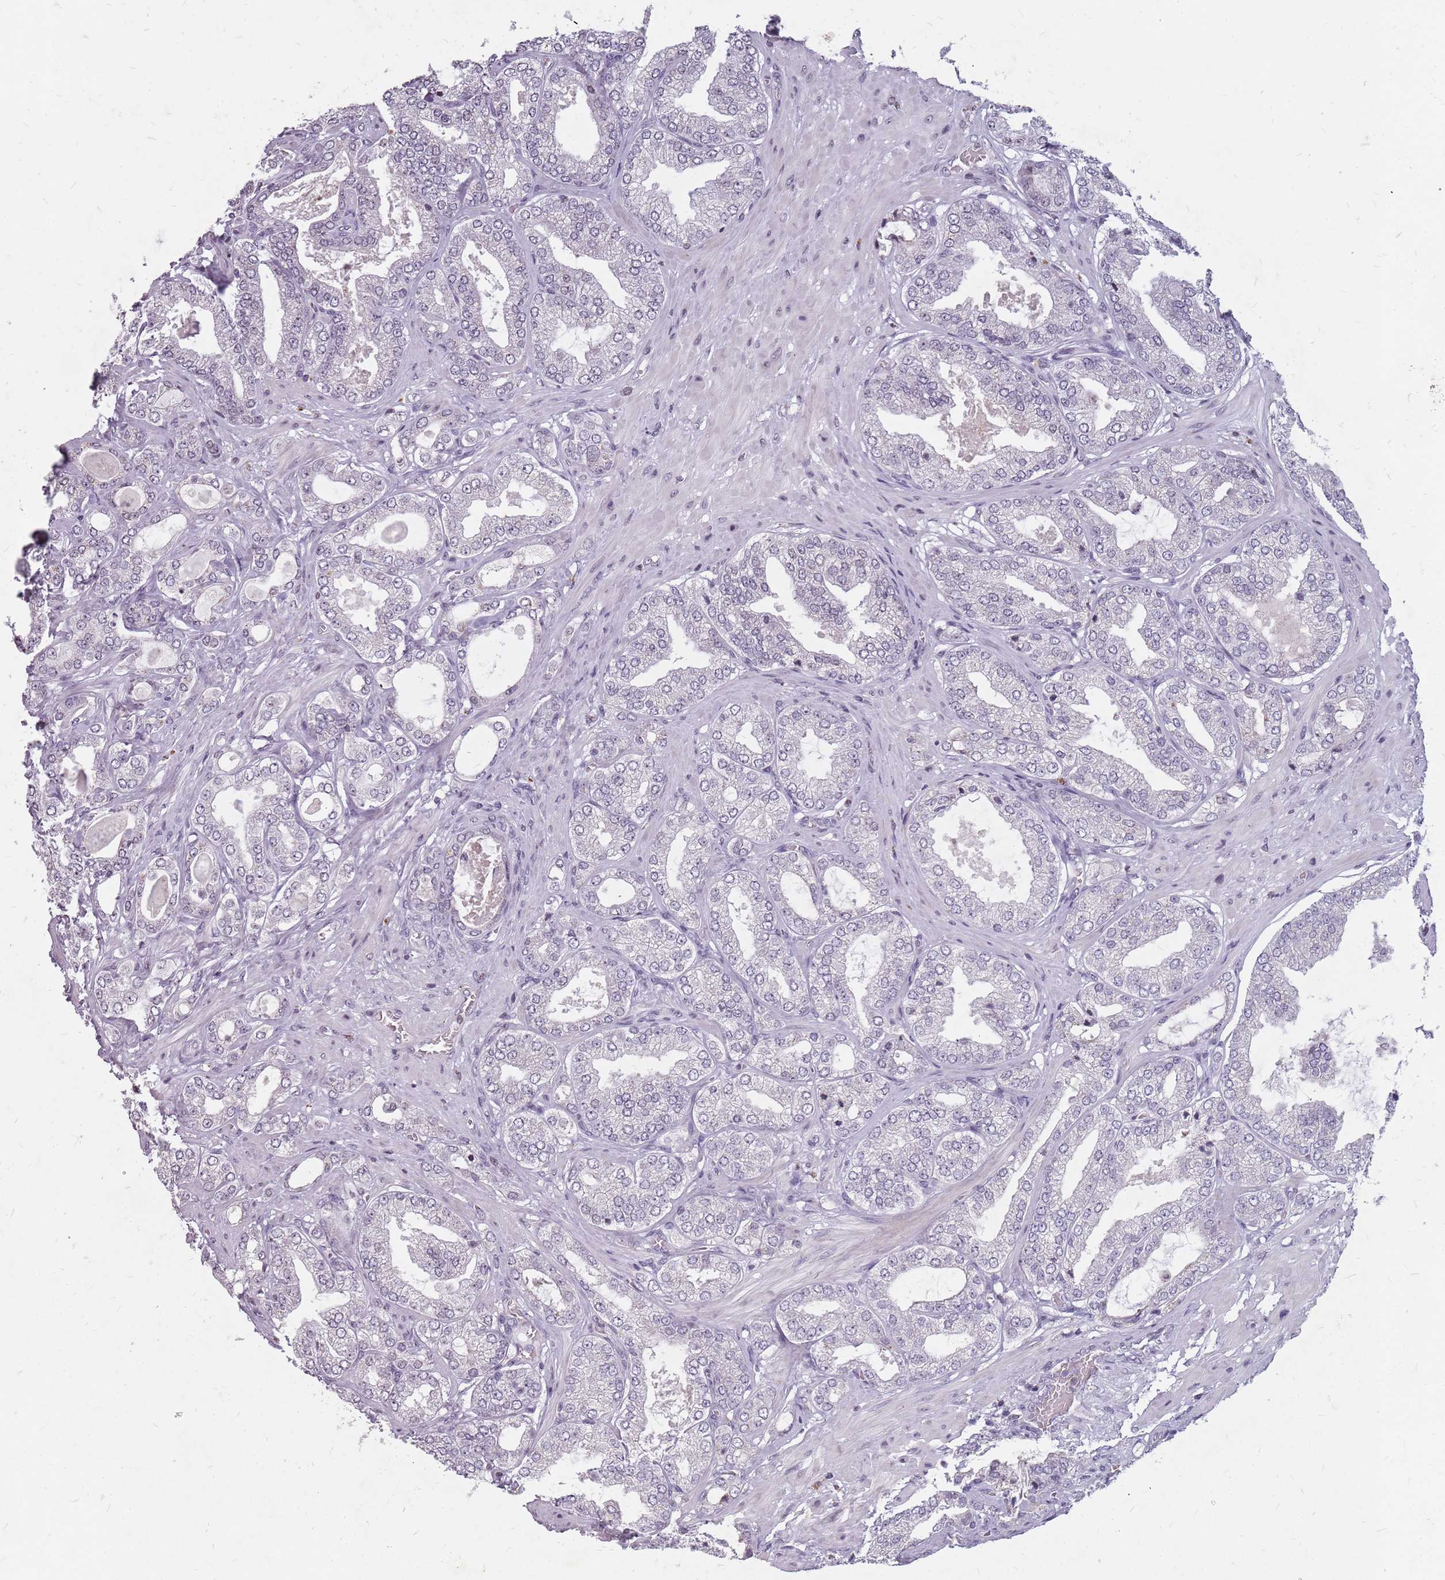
{"staining": {"intensity": "negative", "quantity": "none", "location": "none"}, "tissue": "prostate cancer", "cell_type": "Tumor cells", "image_type": "cancer", "snomed": [{"axis": "morphology", "description": "Adenocarcinoma, Low grade"}, {"axis": "topography", "description": "Prostate"}], "caption": "There is no significant expression in tumor cells of prostate low-grade adenocarcinoma.", "gene": "NEK6", "patient": {"sex": "male", "age": 63}}